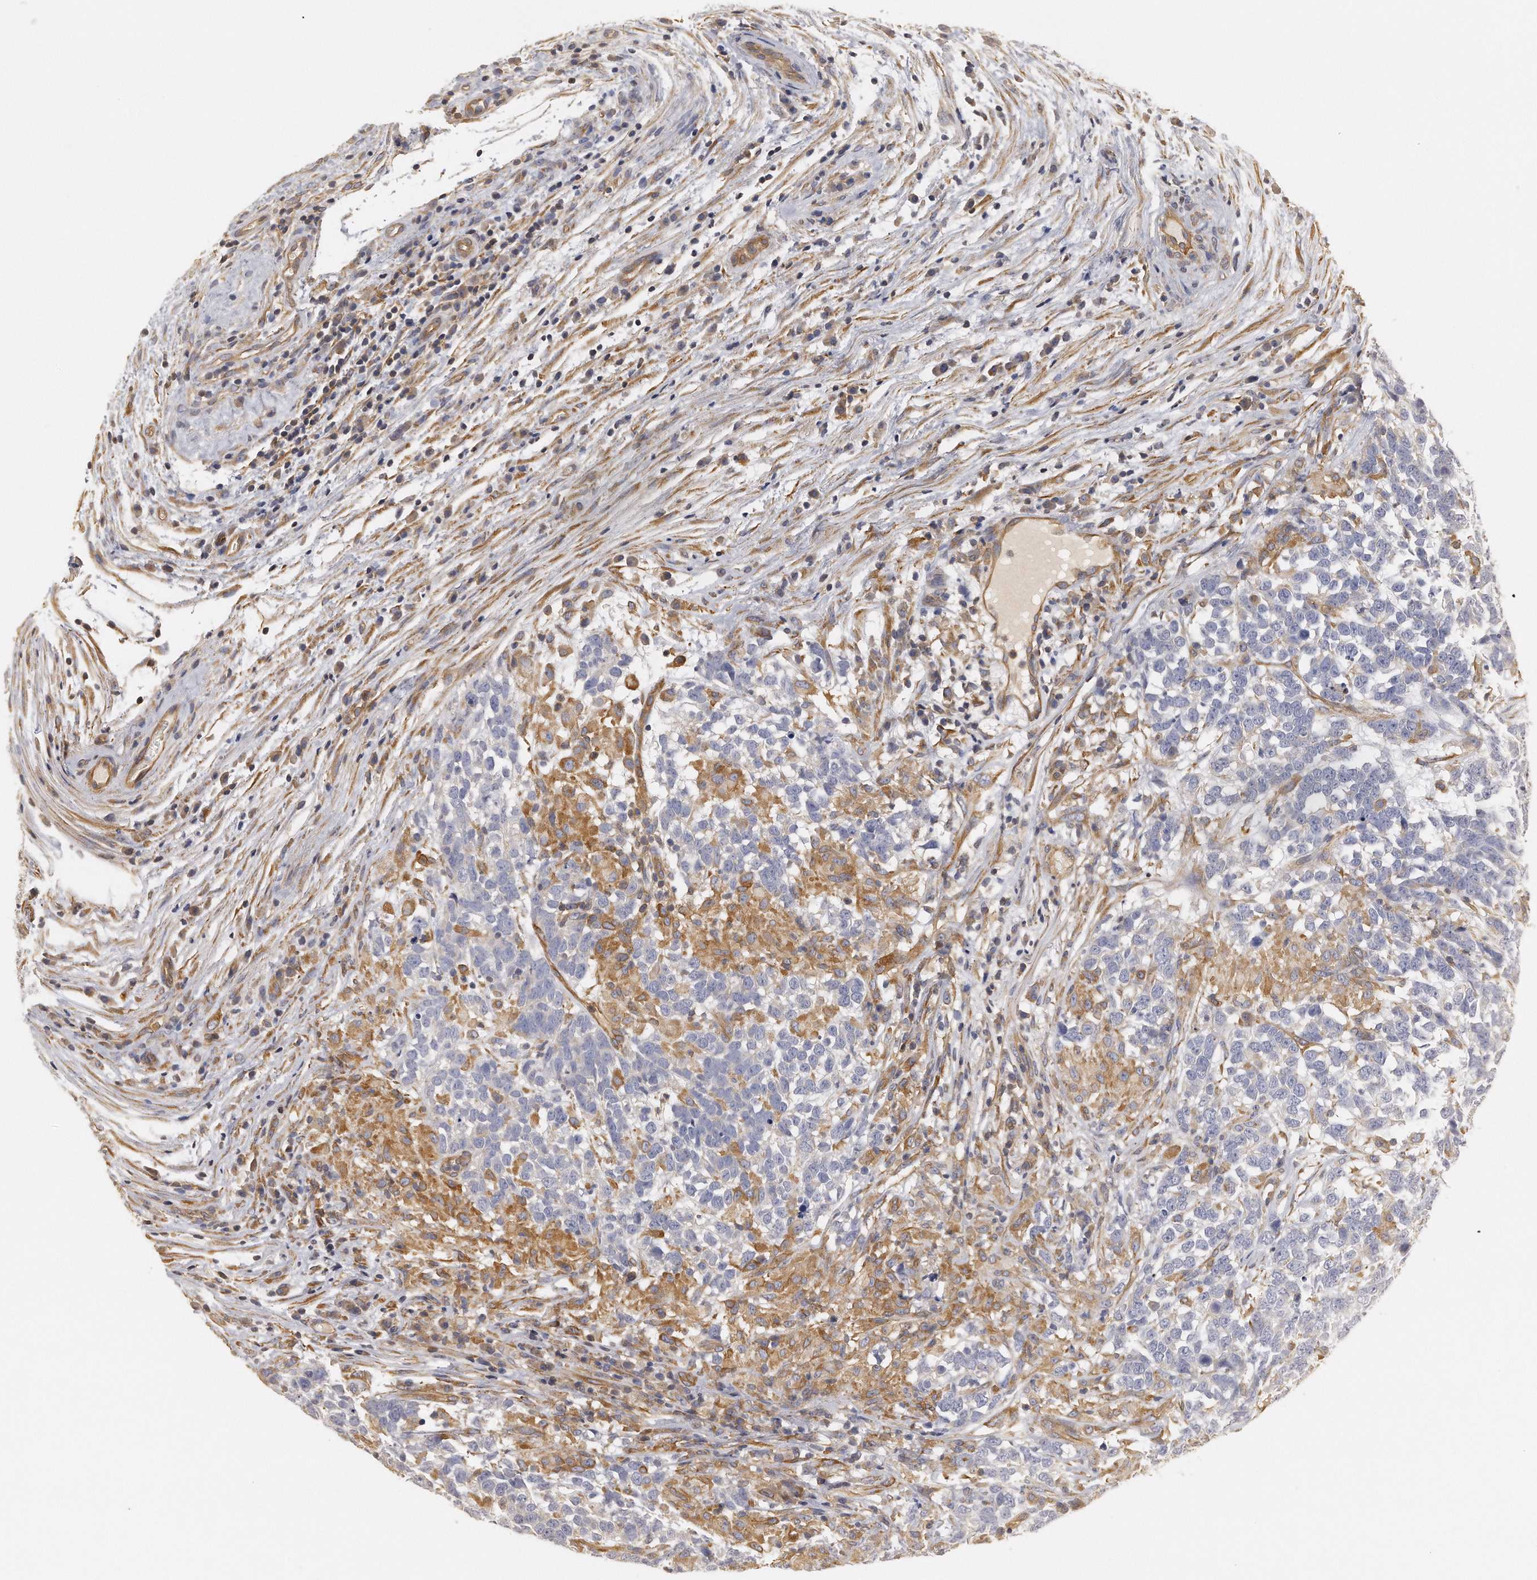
{"staining": {"intensity": "negative", "quantity": "none", "location": "none"}, "tissue": "testis cancer", "cell_type": "Tumor cells", "image_type": "cancer", "snomed": [{"axis": "morphology", "description": "Carcinoma, Embryonal, NOS"}, {"axis": "topography", "description": "Testis"}], "caption": "High magnification brightfield microscopy of testis cancer stained with DAB (3,3'-diaminobenzidine) (brown) and counterstained with hematoxylin (blue): tumor cells show no significant expression.", "gene": "CHST7", "patient": {"sex": "male", "age": 26}}